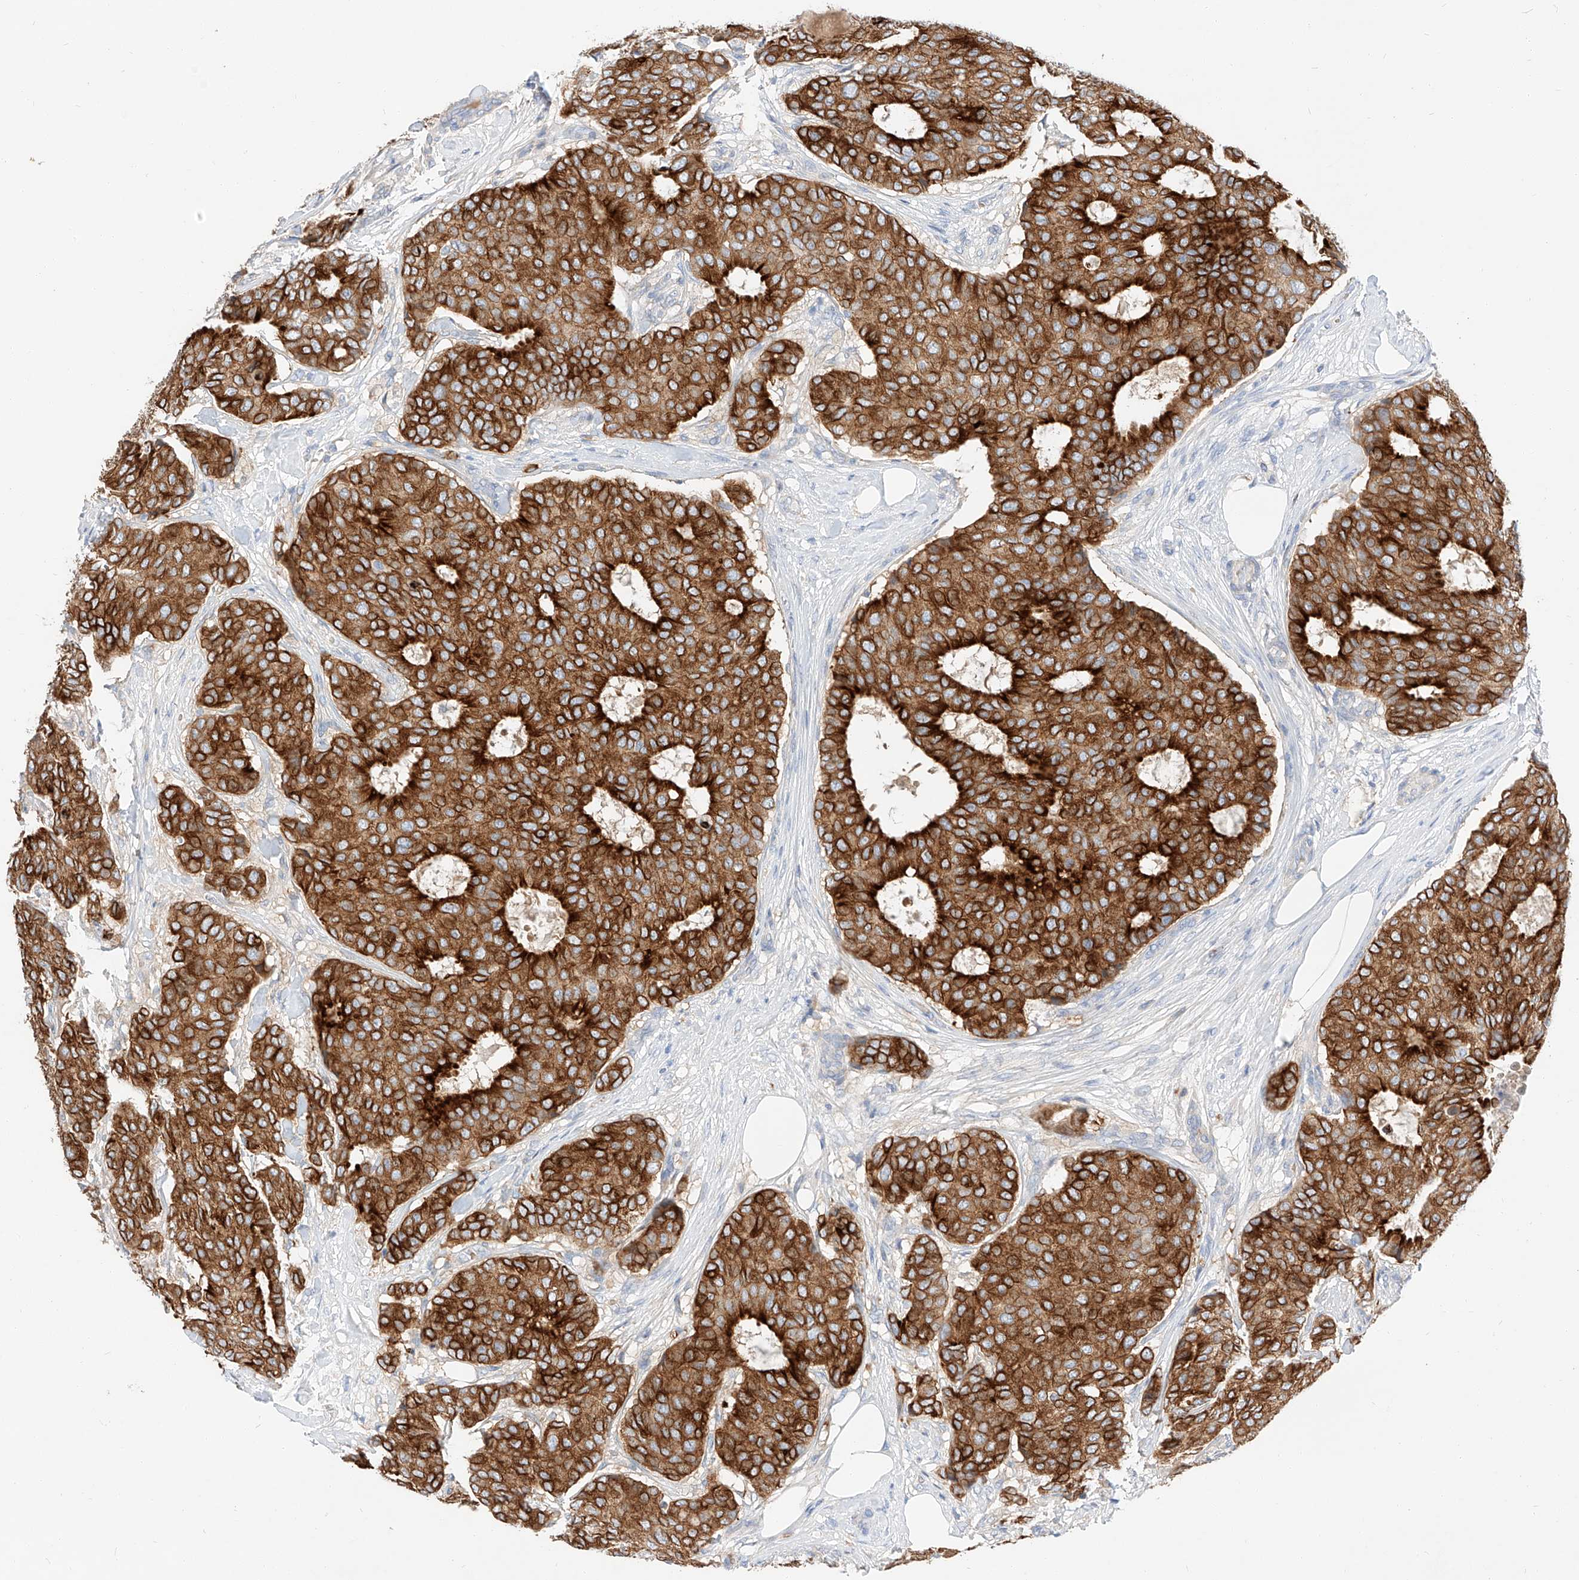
{"staining": {"intensity": "strong", "quantity": ">75%", "location": "cytoplasmic/membranous"}, "tissue": "breast cancer", "cell_type": "Tumor cells", "image_type": "cancer", "snomed": [{"axis": "morphology", "description": "Duct carcinoma"}, {"axis": "topography", "description": "Breast"}], "caption": "Breast cancer stained with a protein marker displays strong staining in tumor cells.", "gene": "MAP7", "patient": {"sex": "female", "age": 75}}